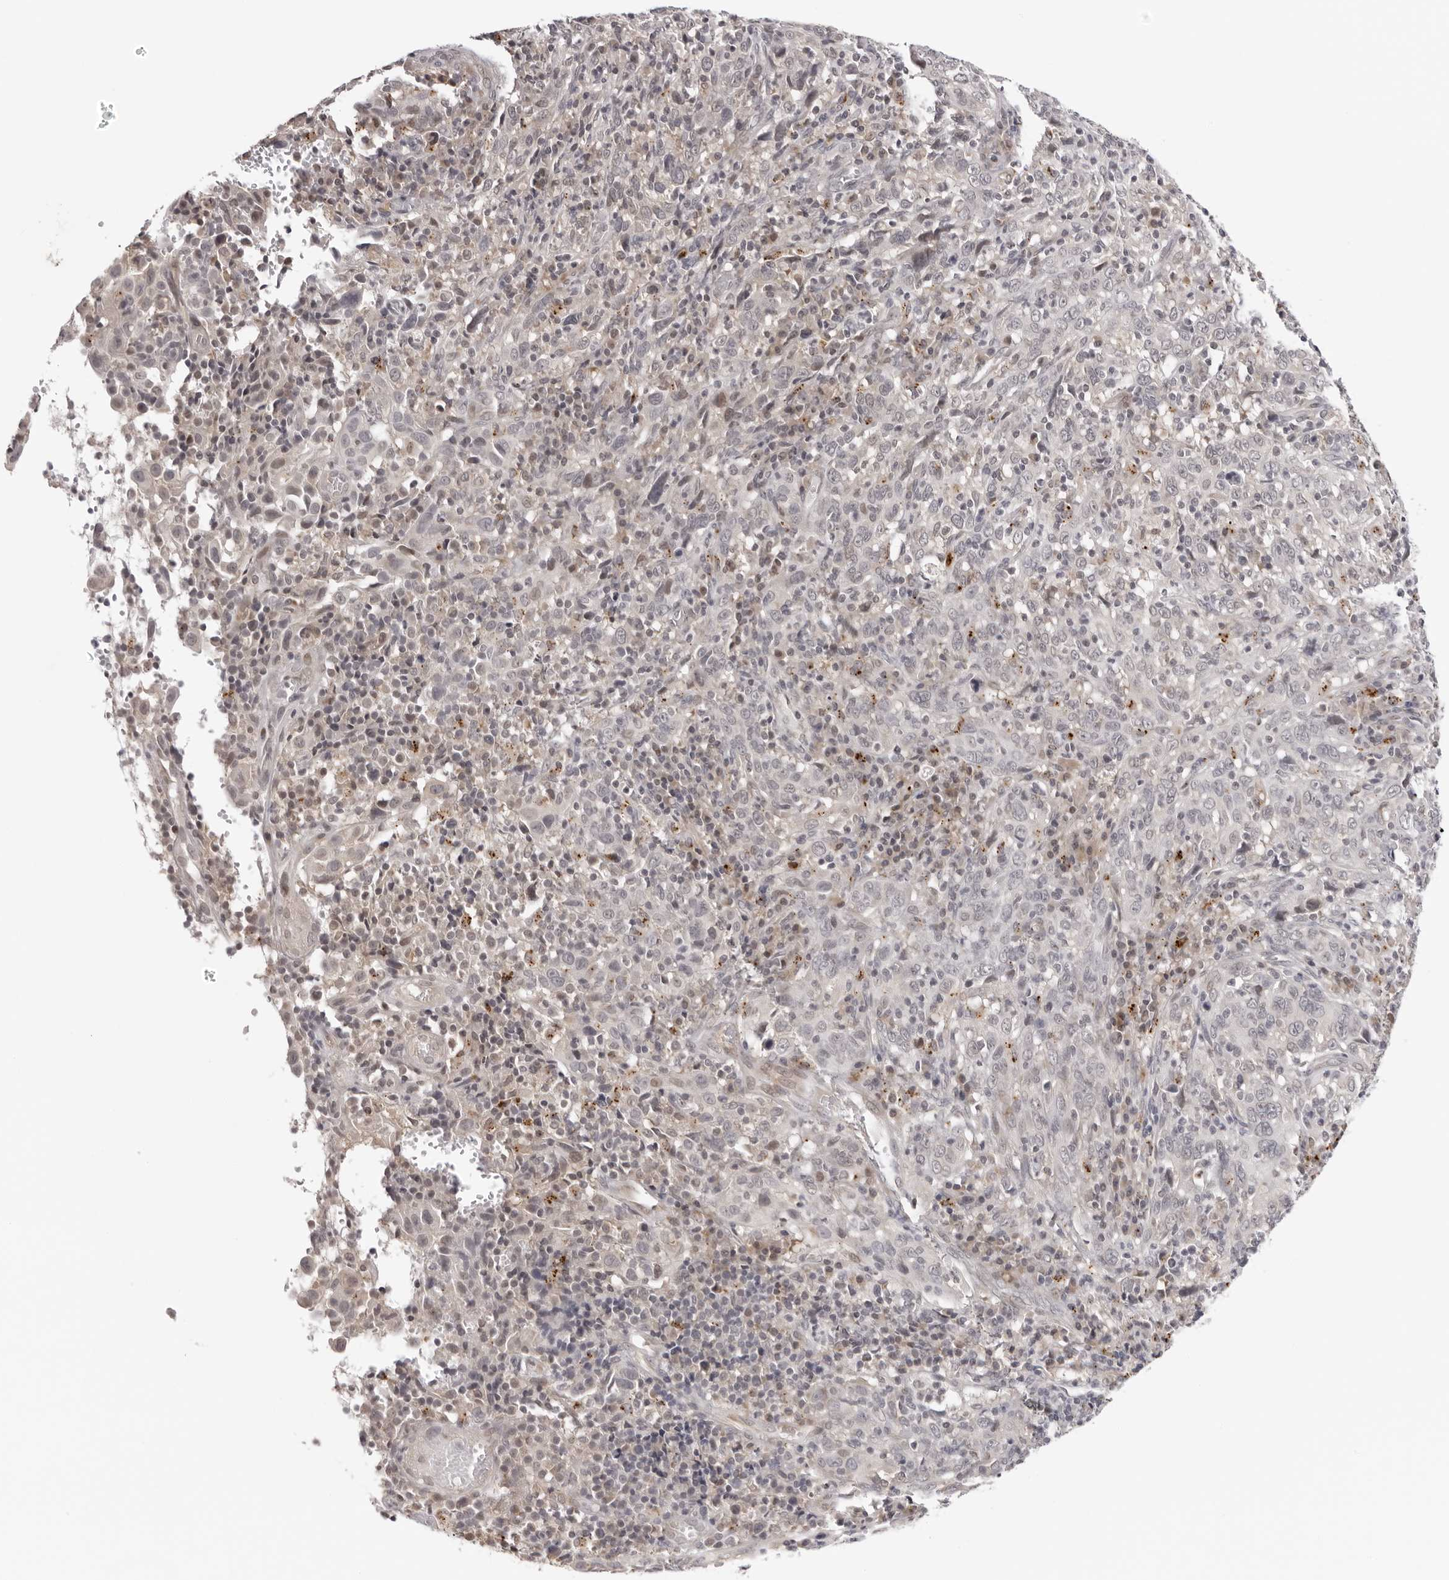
{"staining": {"intensity": "negative", "quantity": "none", "location": "none"}, "tissue": "cervical cancer", "cell_type": "Tumor cells", "image_type": "cancer", "snomed": [{"axis": "morphology", "description": "Squamous cell carcinoma, NOS"}, {"axis": "topography", "description": "Cervix"}], "caption": "An immunohistochemistry (IHC) micrograph of squamous cell carcinoma (cervical) is shown. There is no staining in tumor cells of squamous cell carcinoma (cervical). (Immunohistochemistry (ihc), brightfield microscopy, high magnification).", "gene": "PRUNE1", "patient": {"sex": "female", "age": 46}}